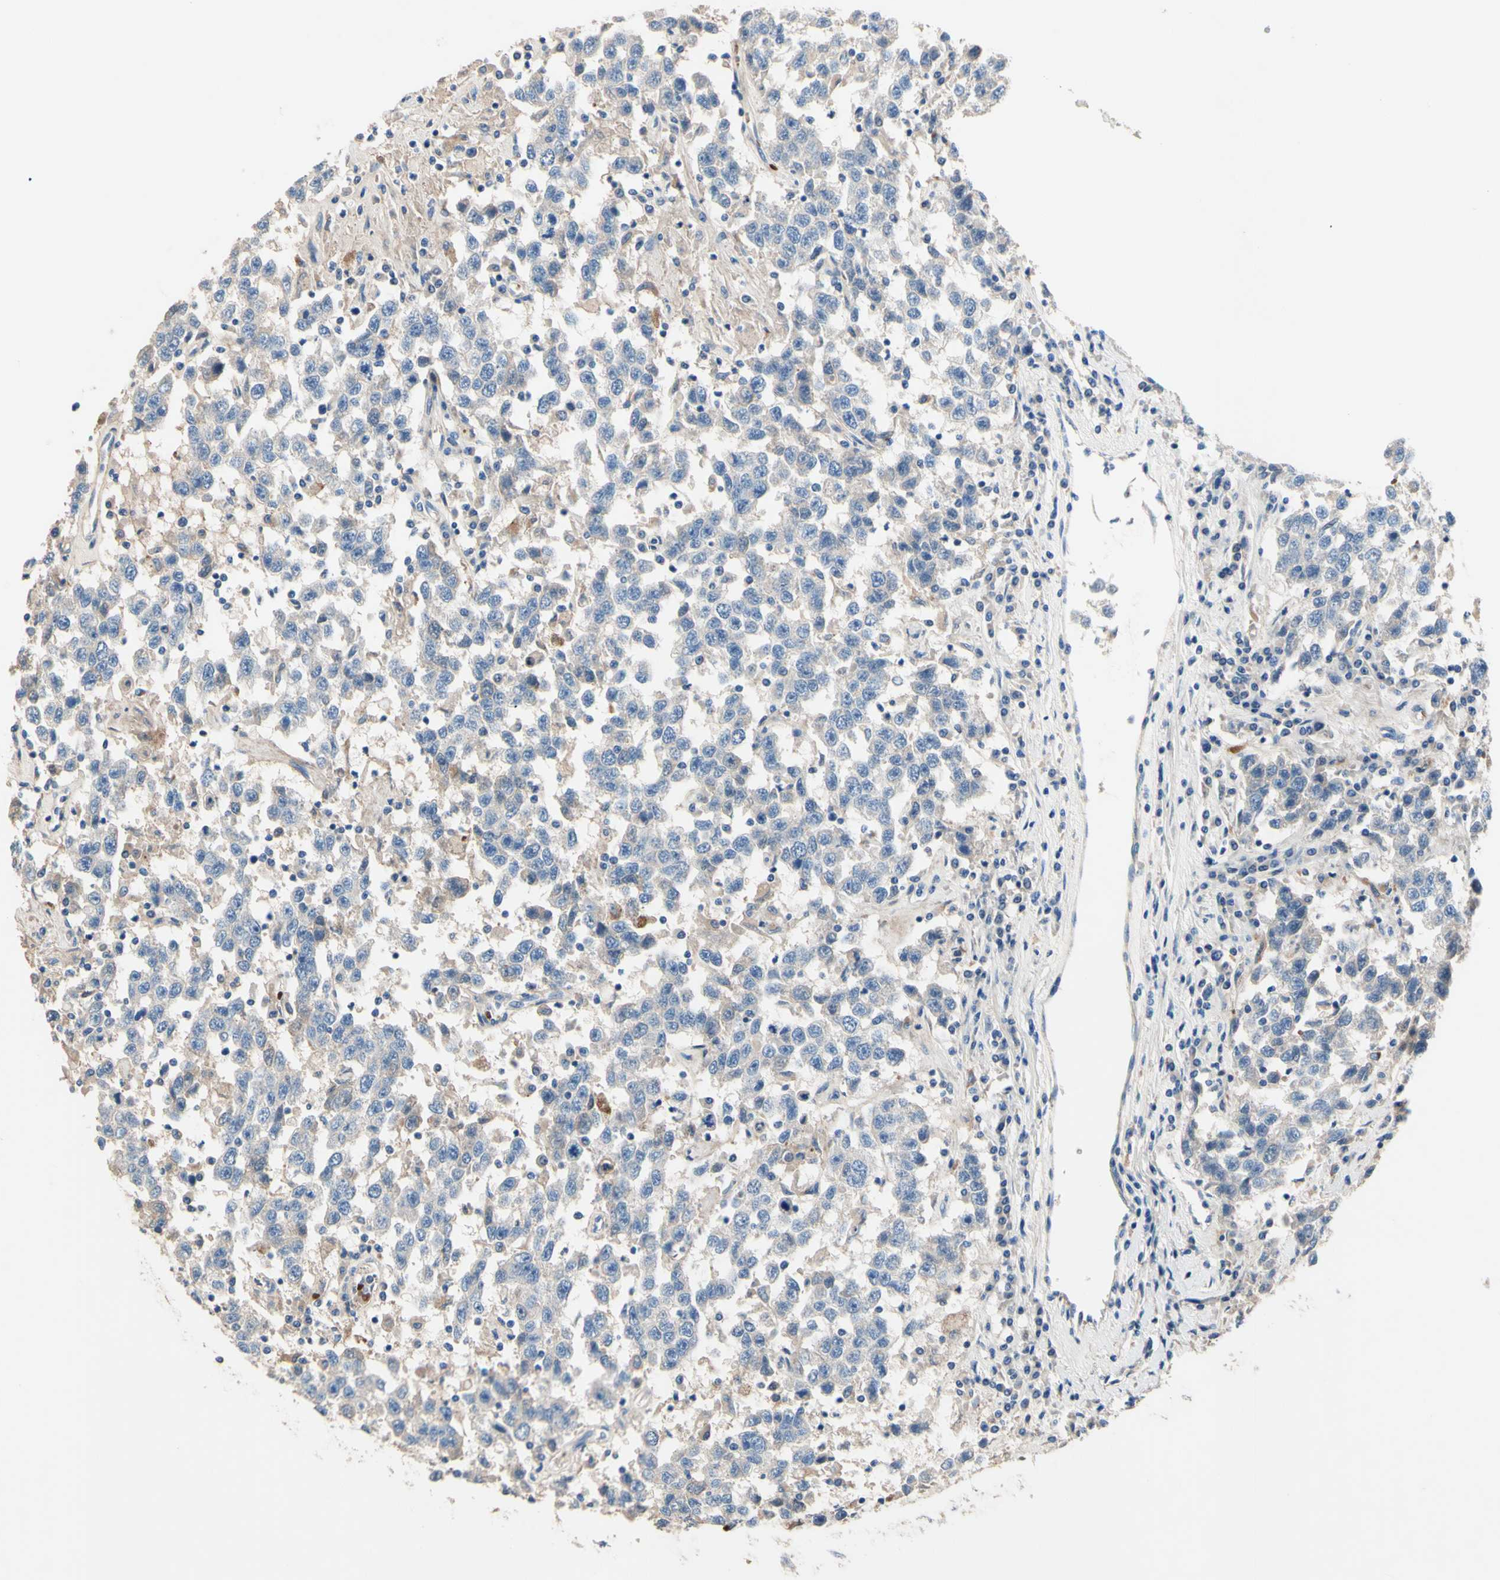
{"staining": {"intensity": "negative", "quantity": "none", "location": "none"}, "tissue": "testis cancer", "cell_type": "Tumor cells", "image_type": "cancer", "snomed": [{"axis": "morphology", "description": "Seminoma, NOS"}, {"axis": "topography", "description": "Testis"}], "caption": "Testis cancer (seminoma) stained for a protein using IHC shows no expression tumor cells.", "gene": "CDON", "patient": {"sex": "male", "age": 41}}